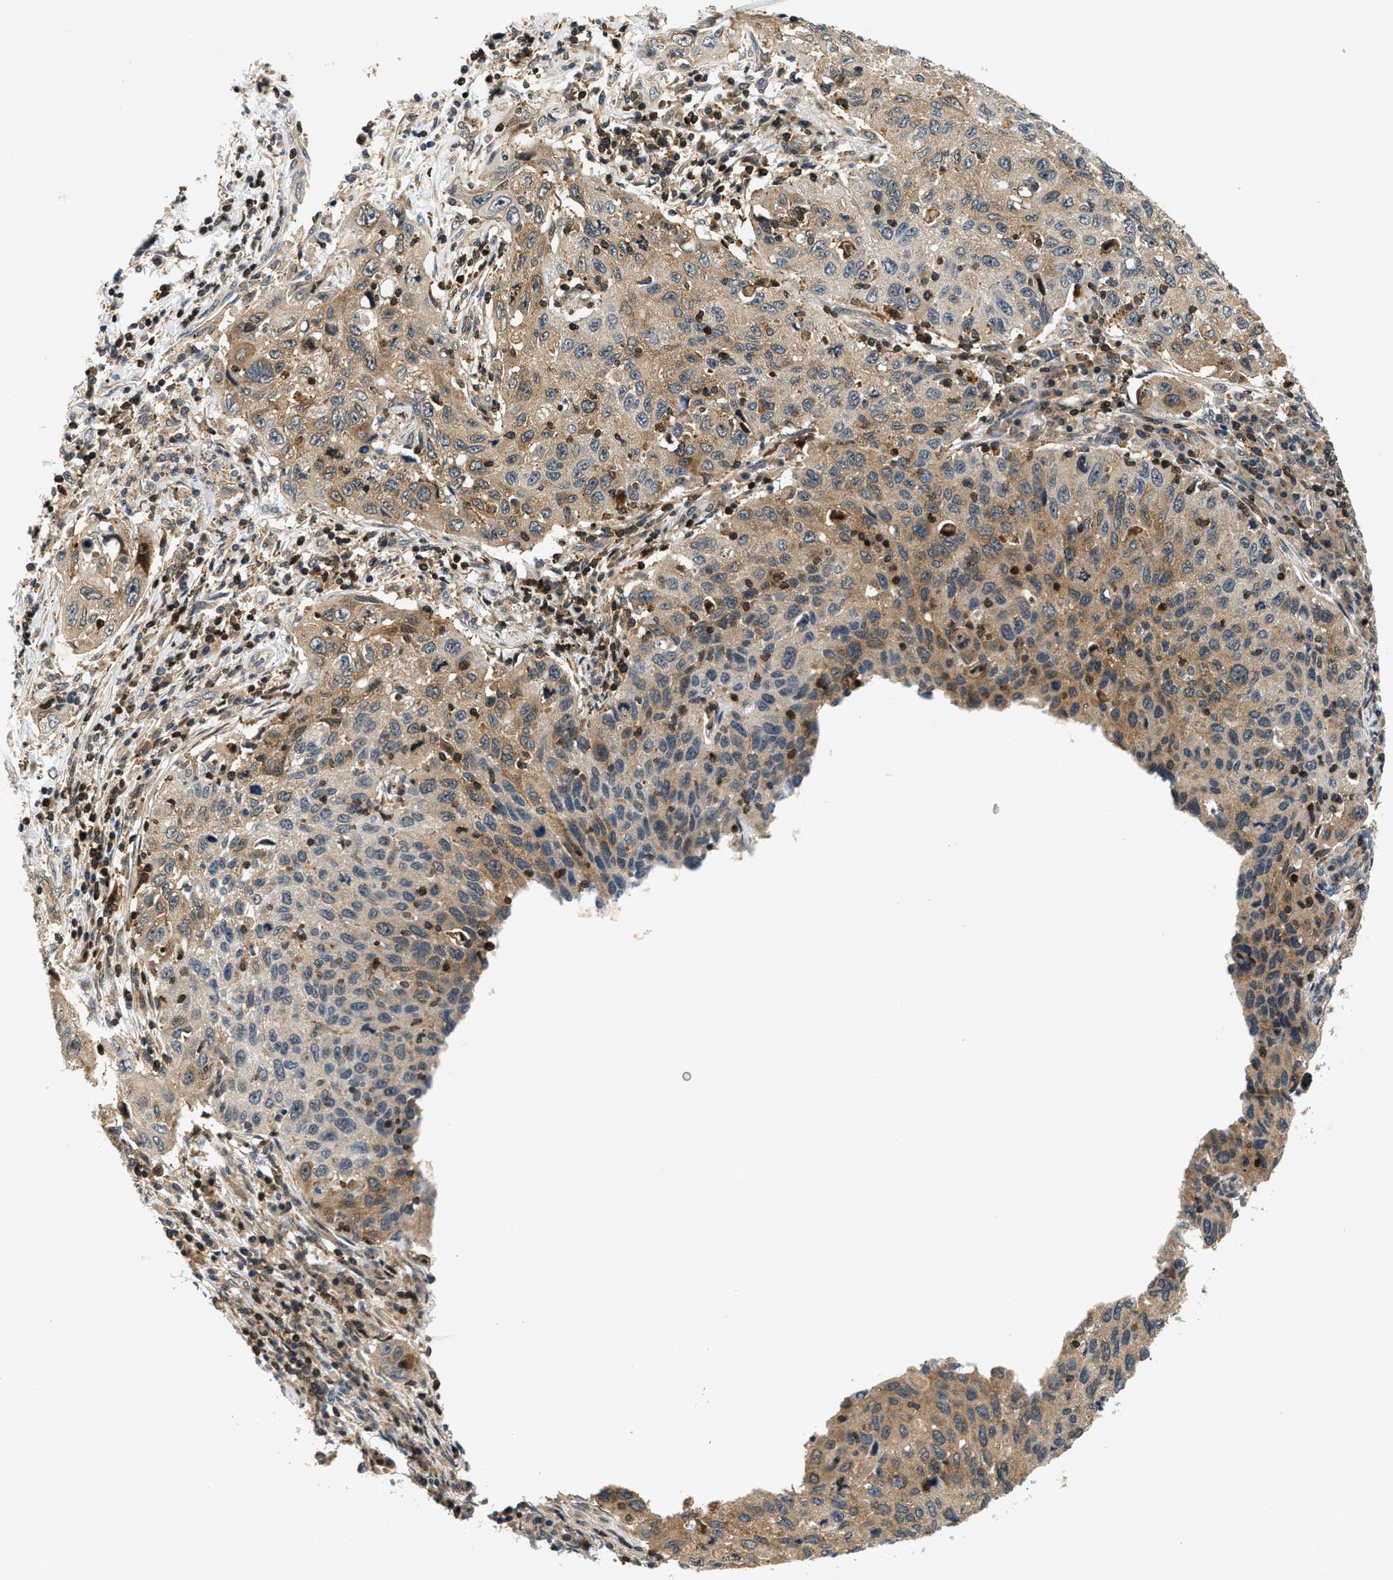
{"staining": {"intensity": "moderate", "quantity": ">75%", "location": "cytoplasmic/membranous"}, "tissue": "cervical cancer", "cell_type": "Tumor cells", "image_type": "cancer", "snomed": [{"axis": "morphology", "description": "Squamous cell carcinoma, NOS"}, {"axis": "topography", "description": "Cervix"}], "caption": "High-magnification brightfield microscopy of cervical cancer (squamous cell carcinoma) stained with DAB (3,3'-diaminobenzidine) (brown) and counterstained with hematoxylin (blue). tumor cells exhibit moderate cytoplasmic/membranous expression is seen in about>75% of cells.", "gene": "SAMD9", "patient": {"sex": "female", "age": 53}}